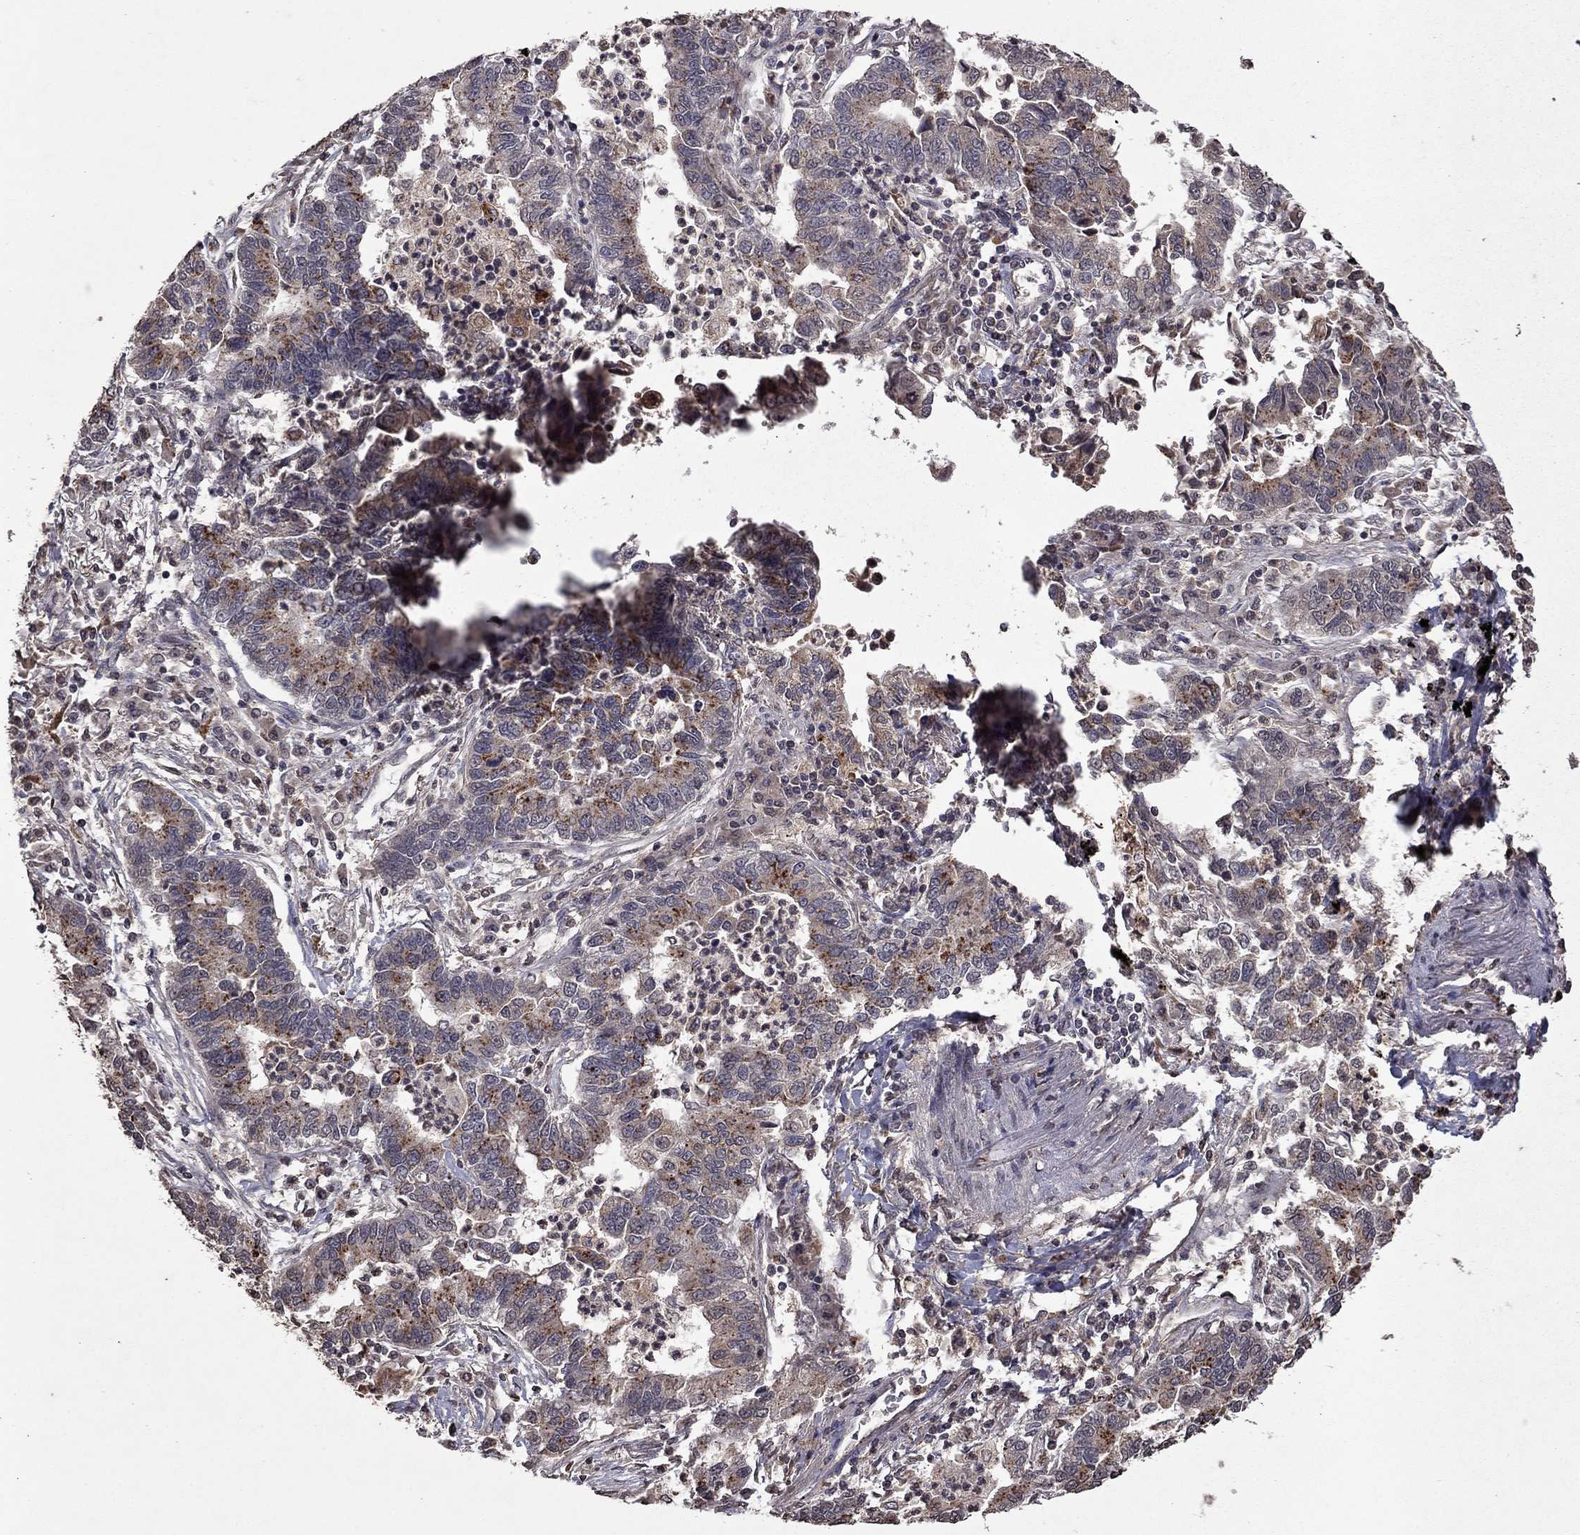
{"staining": {"intensity": "weak", "quantity": "<25%", "location": "cytoplasmic/membranous"}, "tissue": "lung cancer", "cell_type": "Tumor cells", "image_type": "cancer", "snomed": [{"axis": "morphology", "description": "Adenocarcinoma, NOS"}, {"axis": "topography", "description": "Lung"}], "caption": "DAB (3,3'-diaminobenzidine) immunohistochemical staining of adenocarcinoma (lung) reveals no significant expression in tumor cells.", "gene": "NLGN1", "patient": {"sex": "female", "age": 57}}